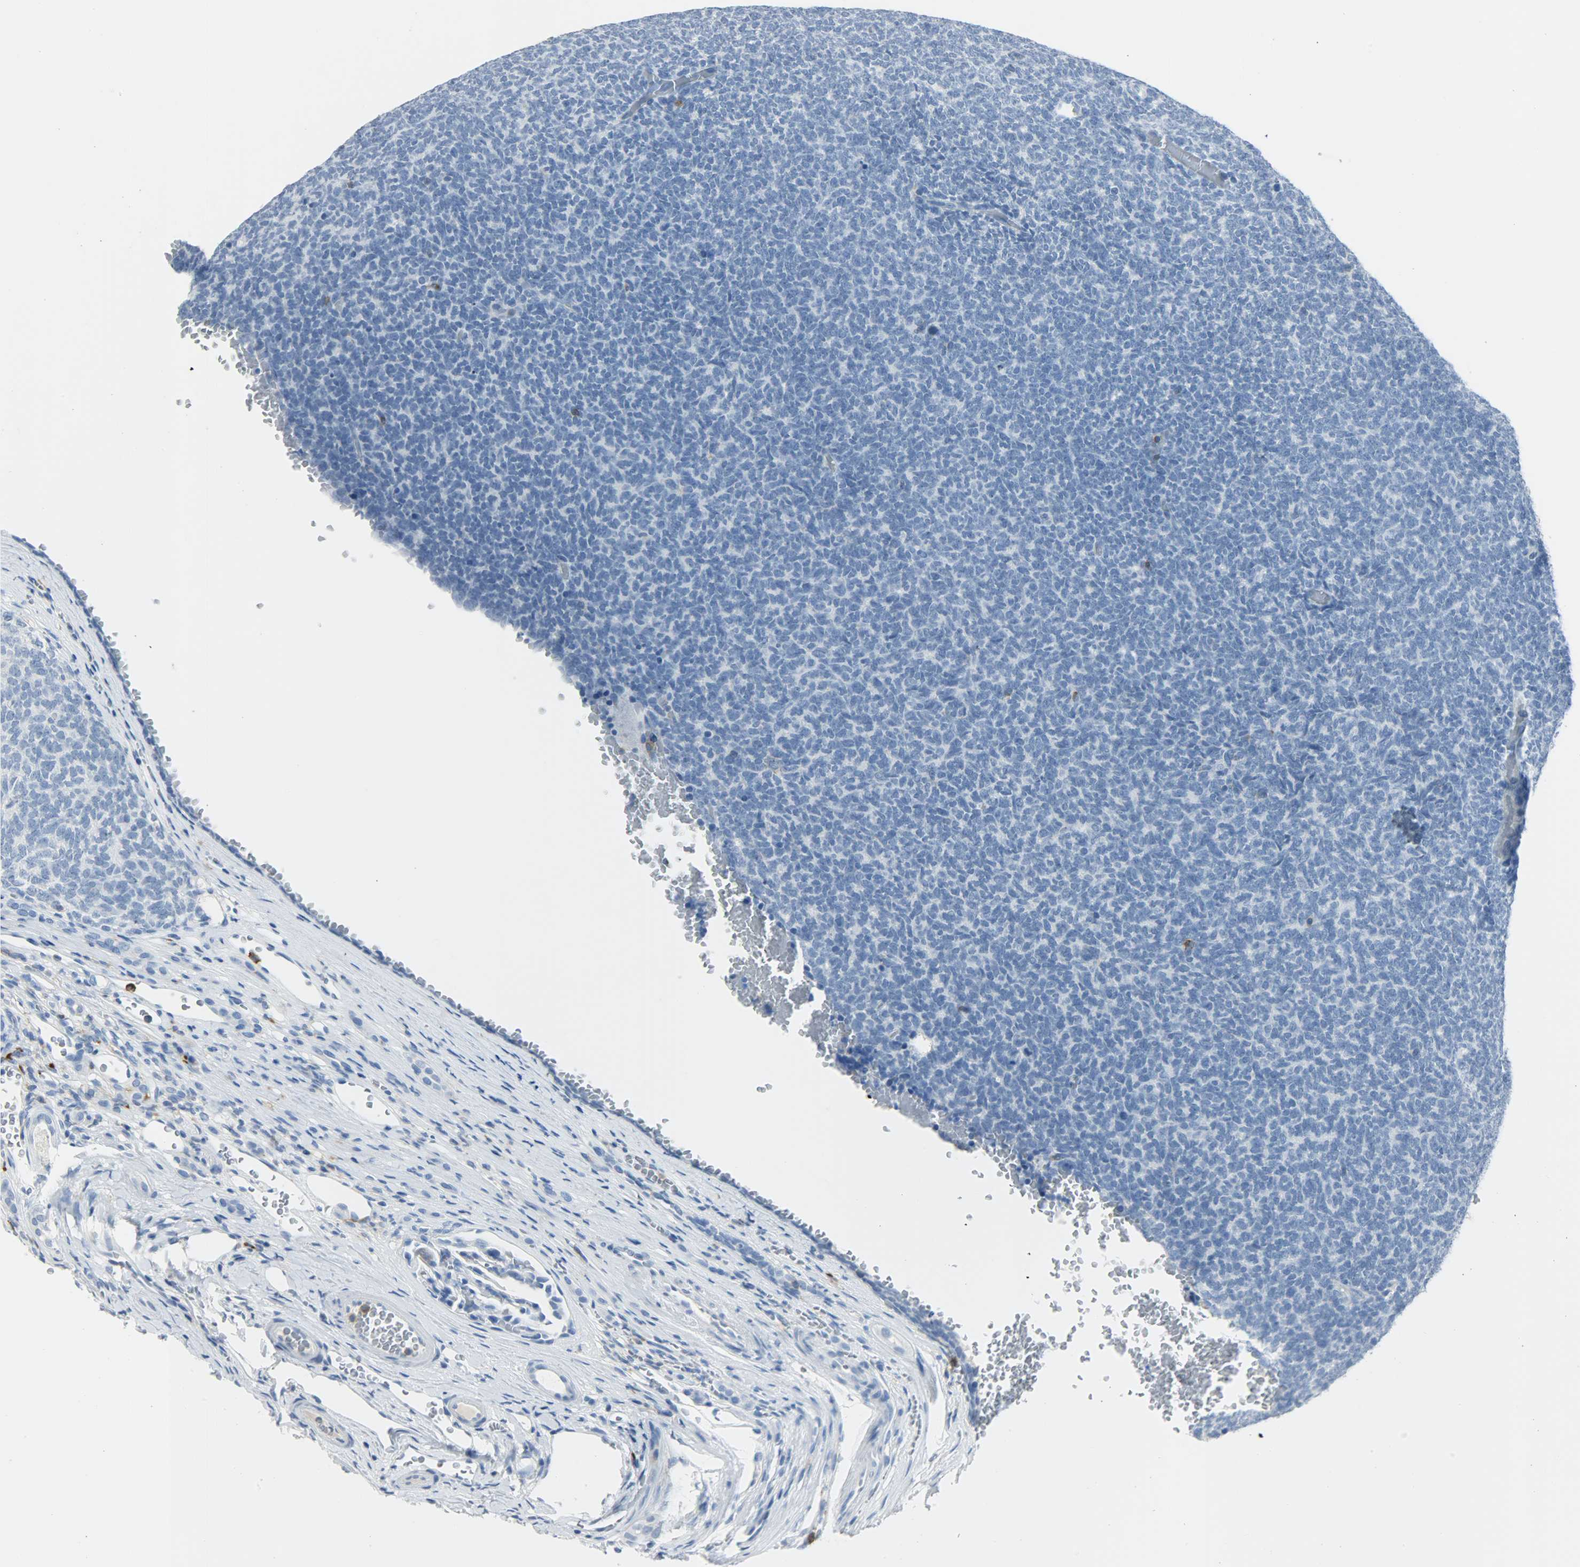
{"staining": {"intensity": "negative", "quantity": "none", "location": "none"}, "tissue": "renal cancer", "cell_type": "Tumor cells", "image_type": "cancer", "snomed": [{"axis": "morphology", "description": "Neoplasm, malignant, NOS"}, {"axis": "topography", "description": "Kidney"}], "caption": "High power microscopy histopathology image of an immunohistochemistry image of malignant neoplasm (renal), revealing no significant staining in tumor cells.", "gene": "PTPN6", "patient": {"sex": "male", "age": 28}}